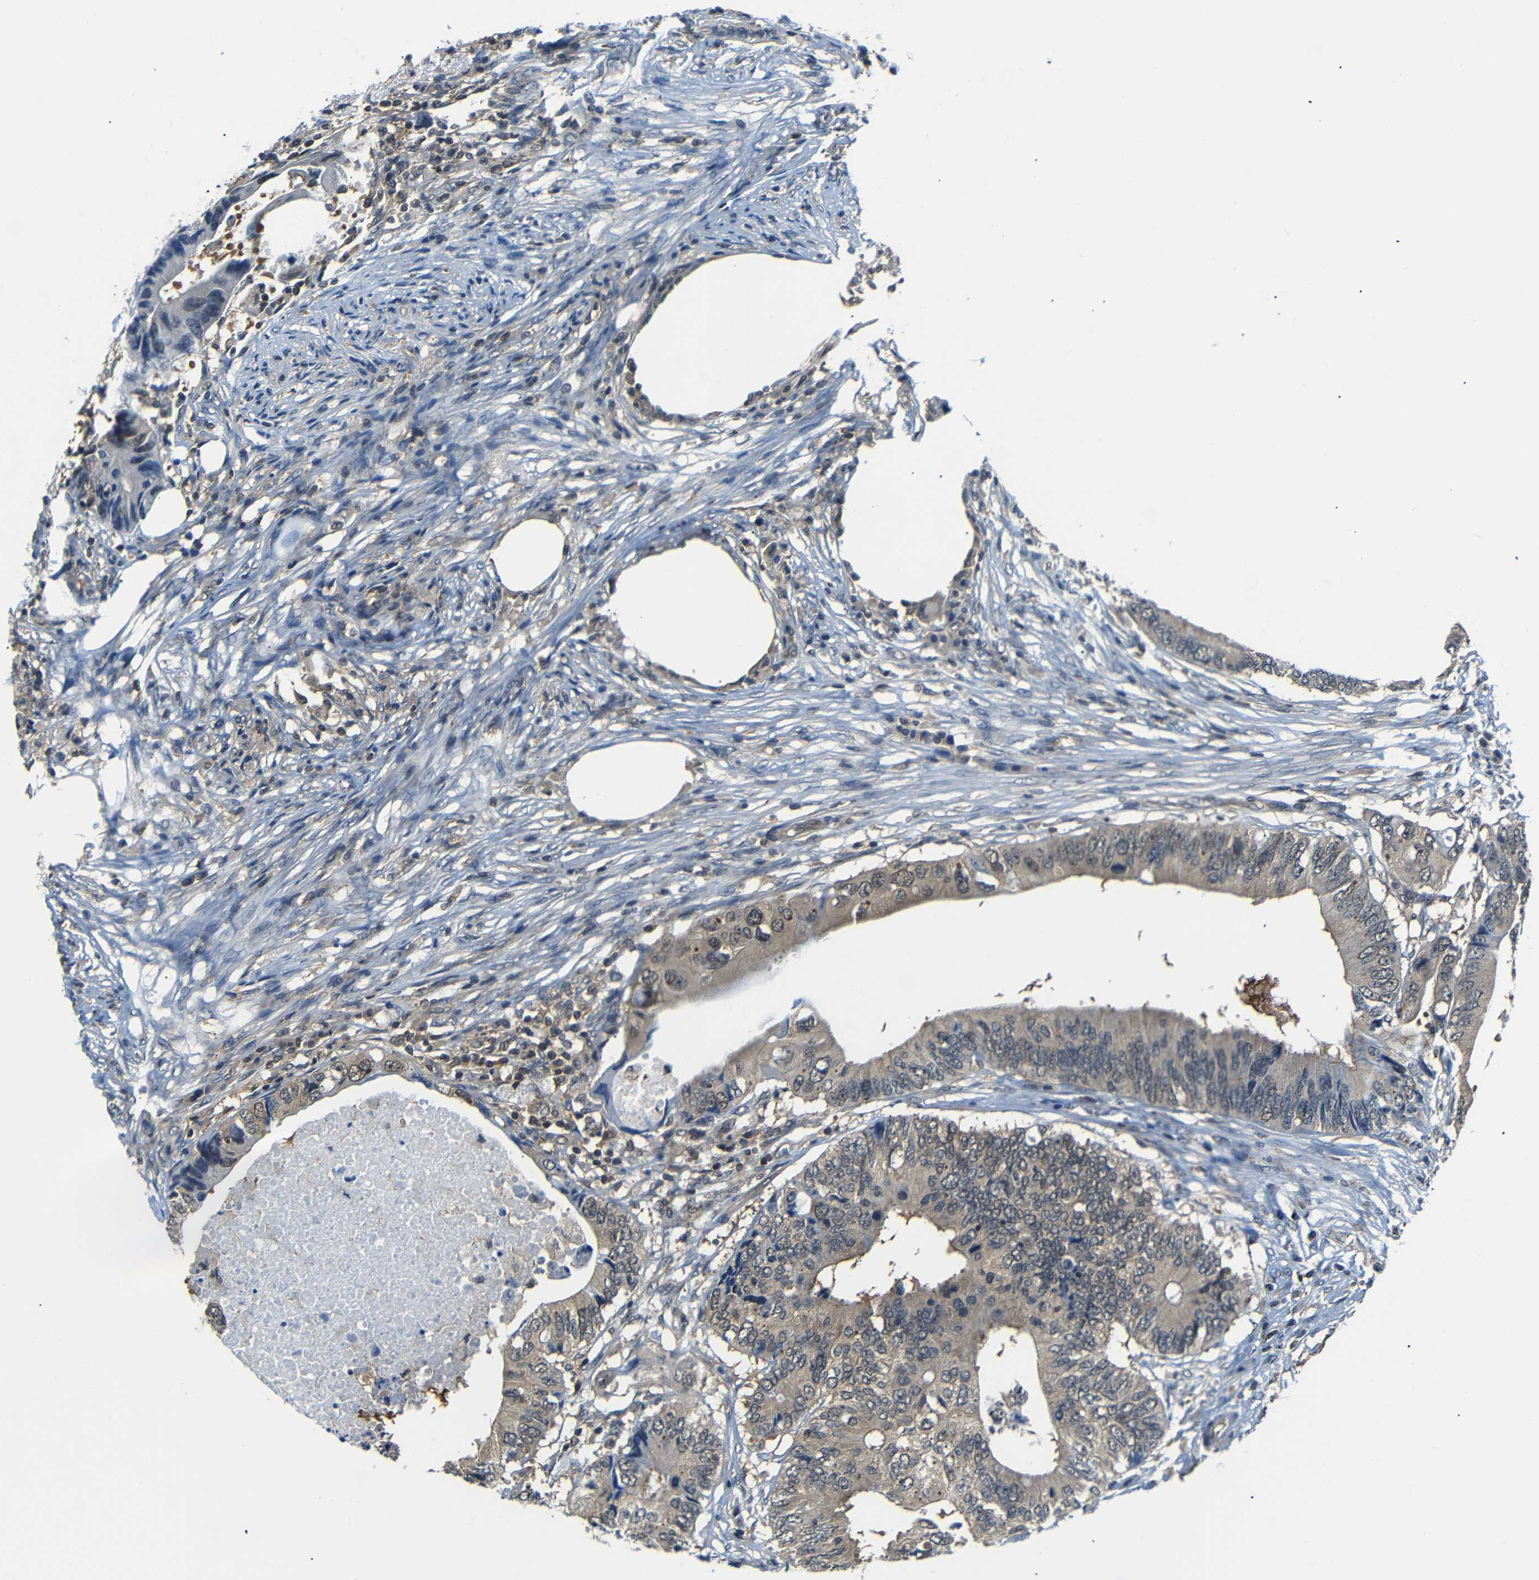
{"staining": {"intensity": "weak", "quantity": ">75%", "location": "cytoplasmic/membranous,nuclear"}, "tissue": "colorectal cancer", "cell_type": "Tumor cells", "image_type": "cancer", "snomed": [{"axis": "morphology", "description": "Adenocarcinoma, NOS"}, {"axis": "topography", "description": "Colon"}], "caption": "Protein positivity by IHC demonstrates weak cytoplasmic/membranous and nuclear expression in approximately >75% of tumor cells in colorectal cancer (adenocarcinoma).", "gene": "UBXN1", "patient": {"sex": "male", "age": 71}}